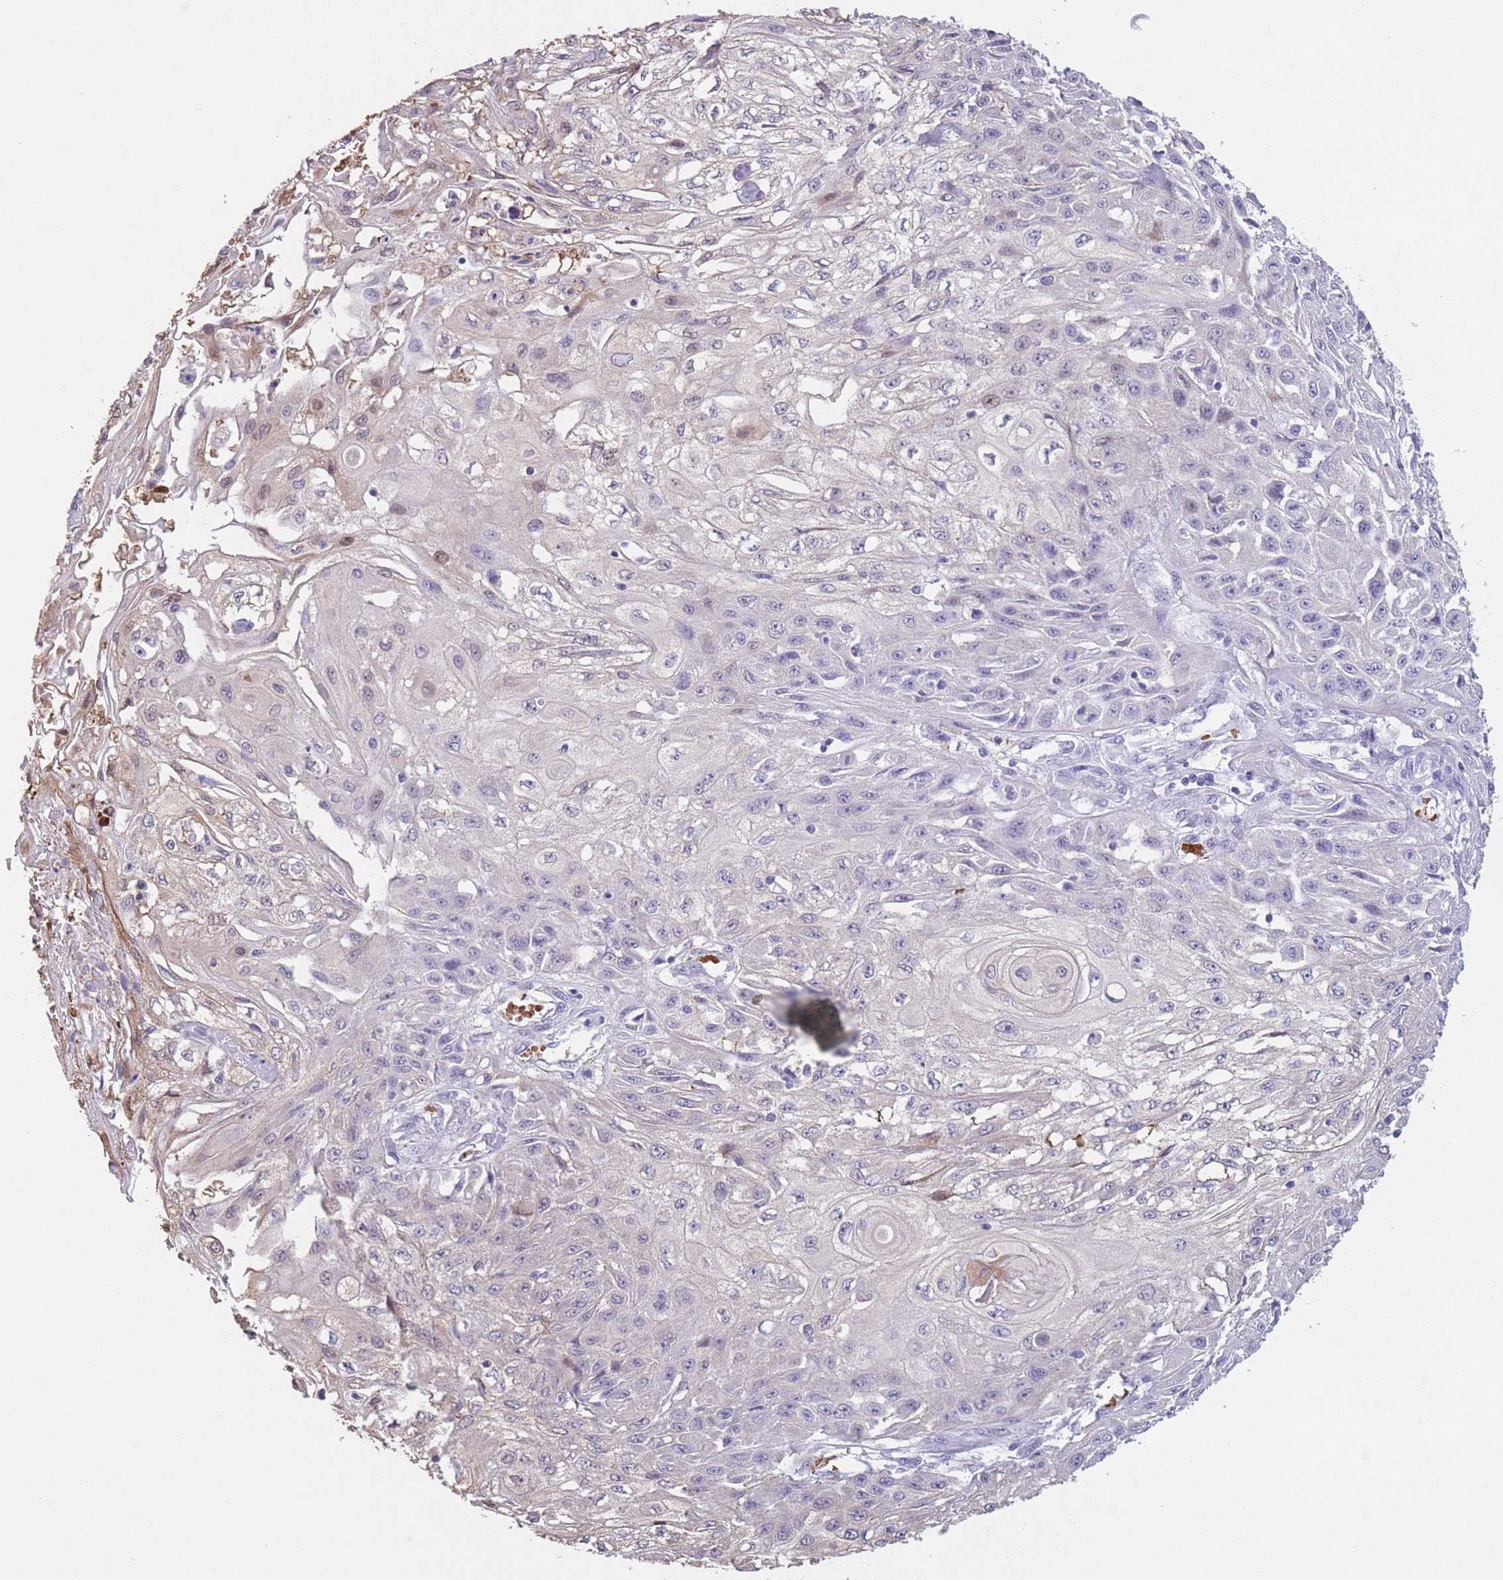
{"staining": {"intensity": "negative", "quantity": "none", "location": "none"}, "tissue": "skin cancer", "cell_type": "Tumor cells", "image_type": "cancer", "snomed": [{"axis": "morphology", "description": "Squamous cell carcinoma, NOS"}, {"axis": "morphology", "description": "Squamous cell carcinoma, metastatic, NOS"}, {"axis": "topography", "description": "Skin"}, {"axis": "topography", "description": "Lymph node"}], "caption": "An IHC image of skin cancer is shown. There is no staining in tumor cells of skin cancer. (DAB (3,3'-diaminobenzidine) IHC, high magnification).", "gene": "OR7C1", "patient": {"sex": "male", "age": 75}}